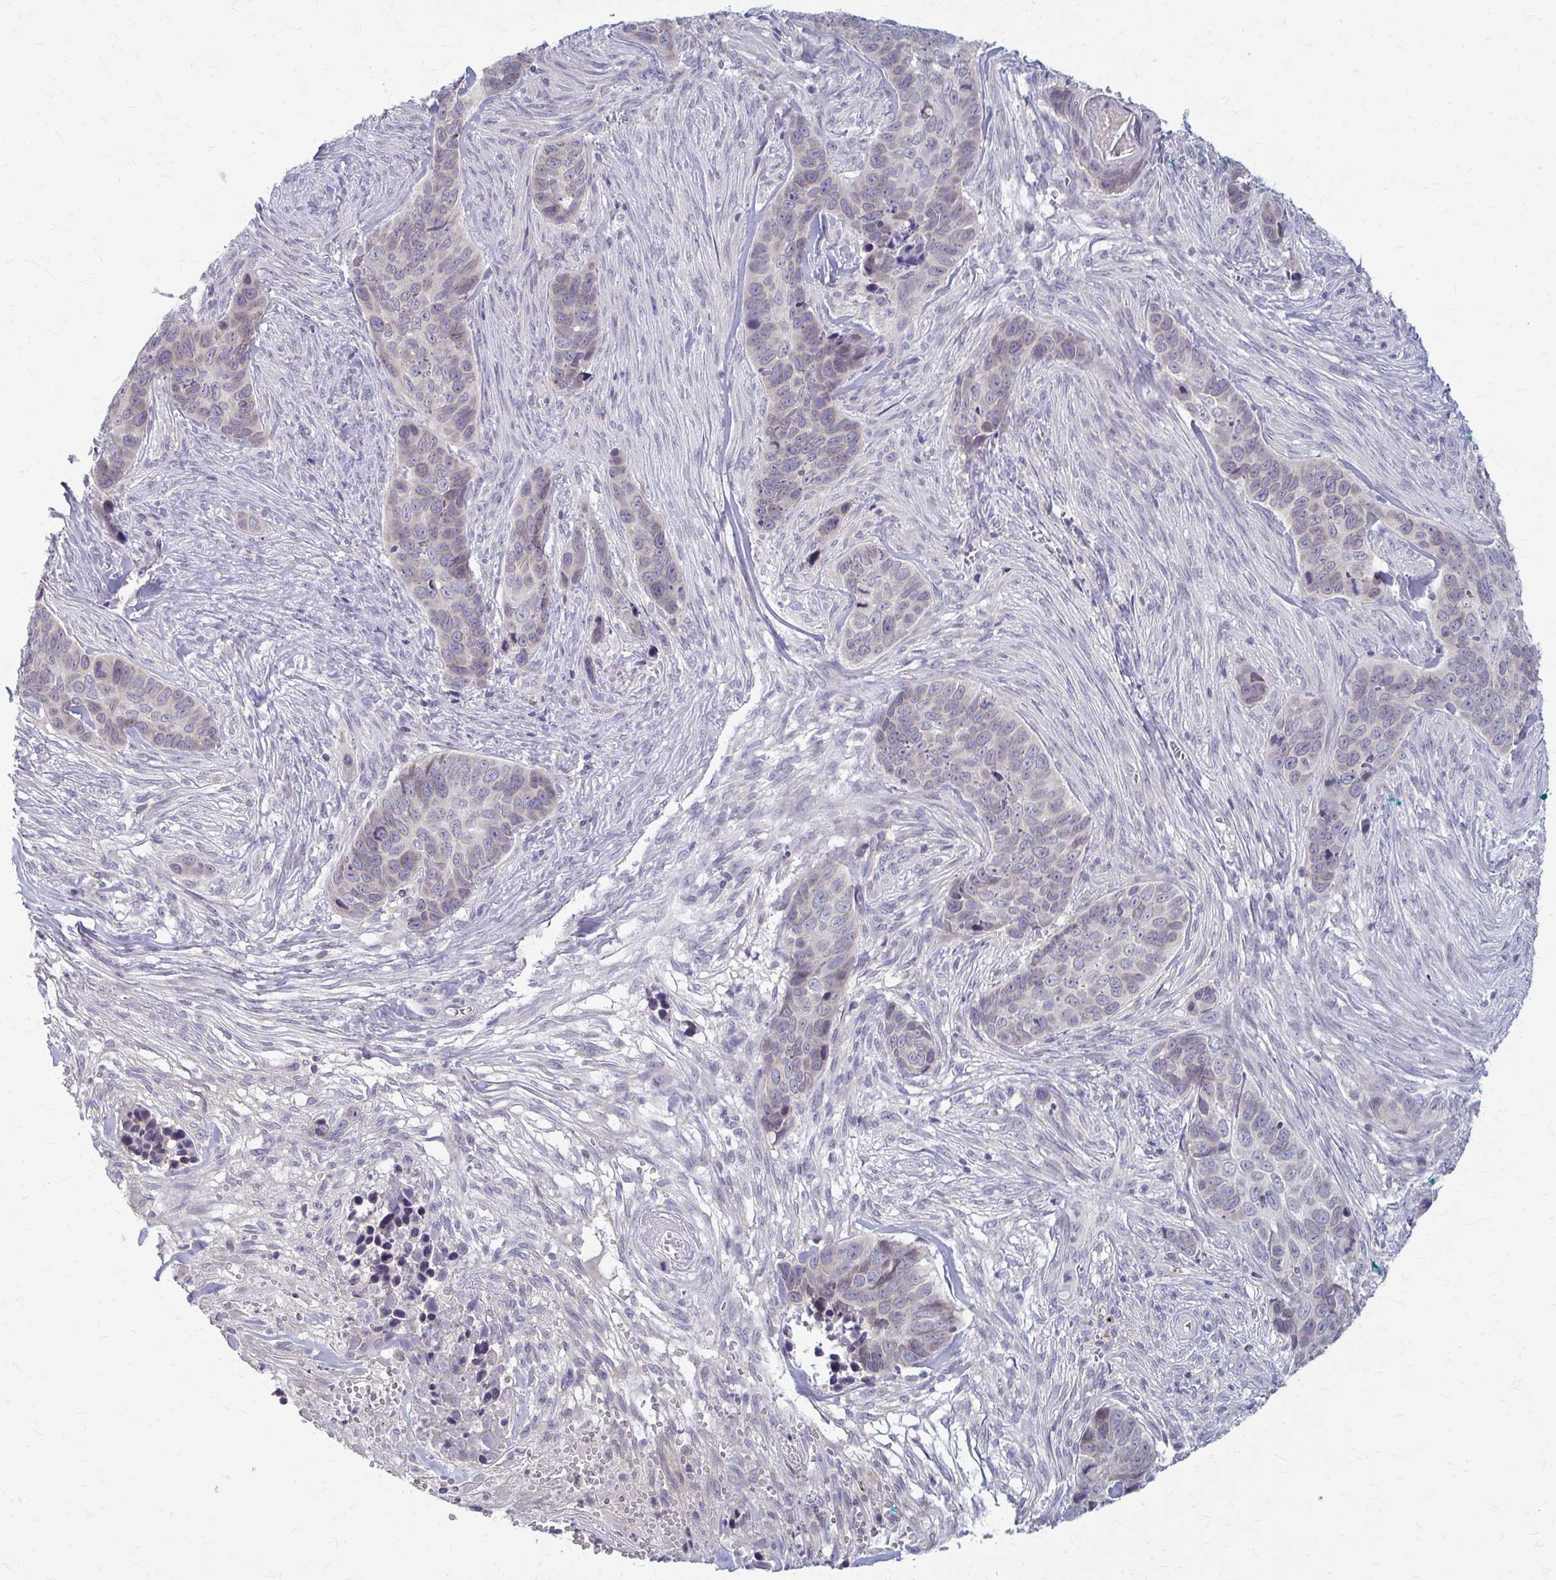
{"staining": {"intensity": "negative", "quantity": "none", "location": "none"}, "tissue": "skin cancer", "cell_type": "Tumor cells", "image_type": "cancer", "snomed": [{"axis": "morphology", "description": "Basal cell carcinoma"}, {"axis": "topography", "description": "Skin"}], "caption": "DAB (3,3'-diaminobenzidine) immunohistochemical staining of human skin cancer (basal cell carcinoma) shows no significant expression in tumor cells. (Brightfield microscopy of DAB (3,3'-diaminobenzidine) IHC at high magnification).", "gene": "MCRIP2", "patient": {"sex": "female", "age": 82}}